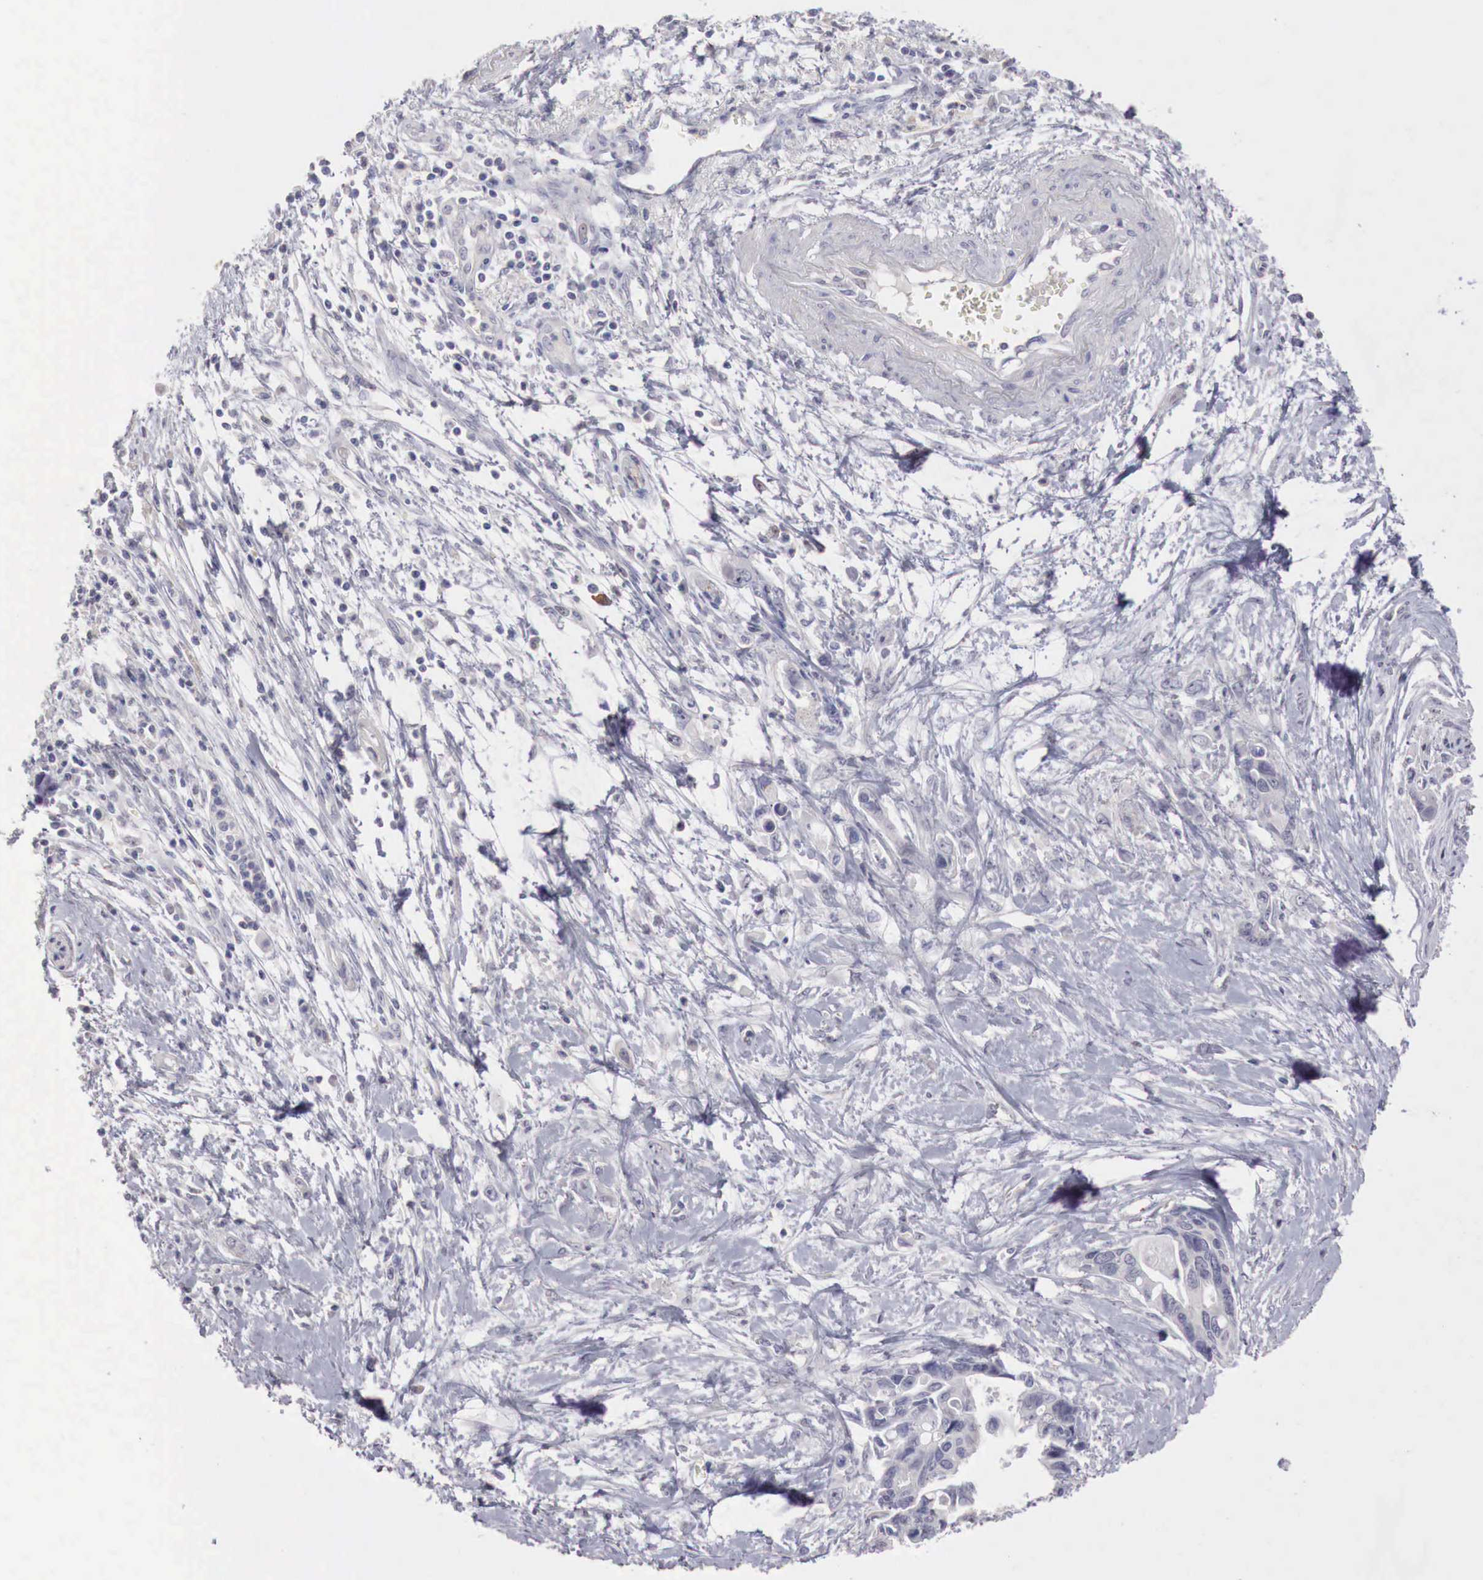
{"staining": {"intensity": "negative", "quantity": "none", "location": "none"}, "tissue": "pancreatic cancer", "cell_type": "Tumor cells", "image_type": "cancer", "snomed": [{"axis": "morphology", "description": "Adenocarcinoma, NOS"}, {"axis": "topography", "description": "Pancreas"}], "caption": "This is a histopathology image of immunohistochemistry staining of pancreatic cancer (adenocarcinoma), which shows no expression in tumor cells. Nuclei are stained in blue.", "gene": "GATA1", "patient": {"sex": "female", "age": 70}}